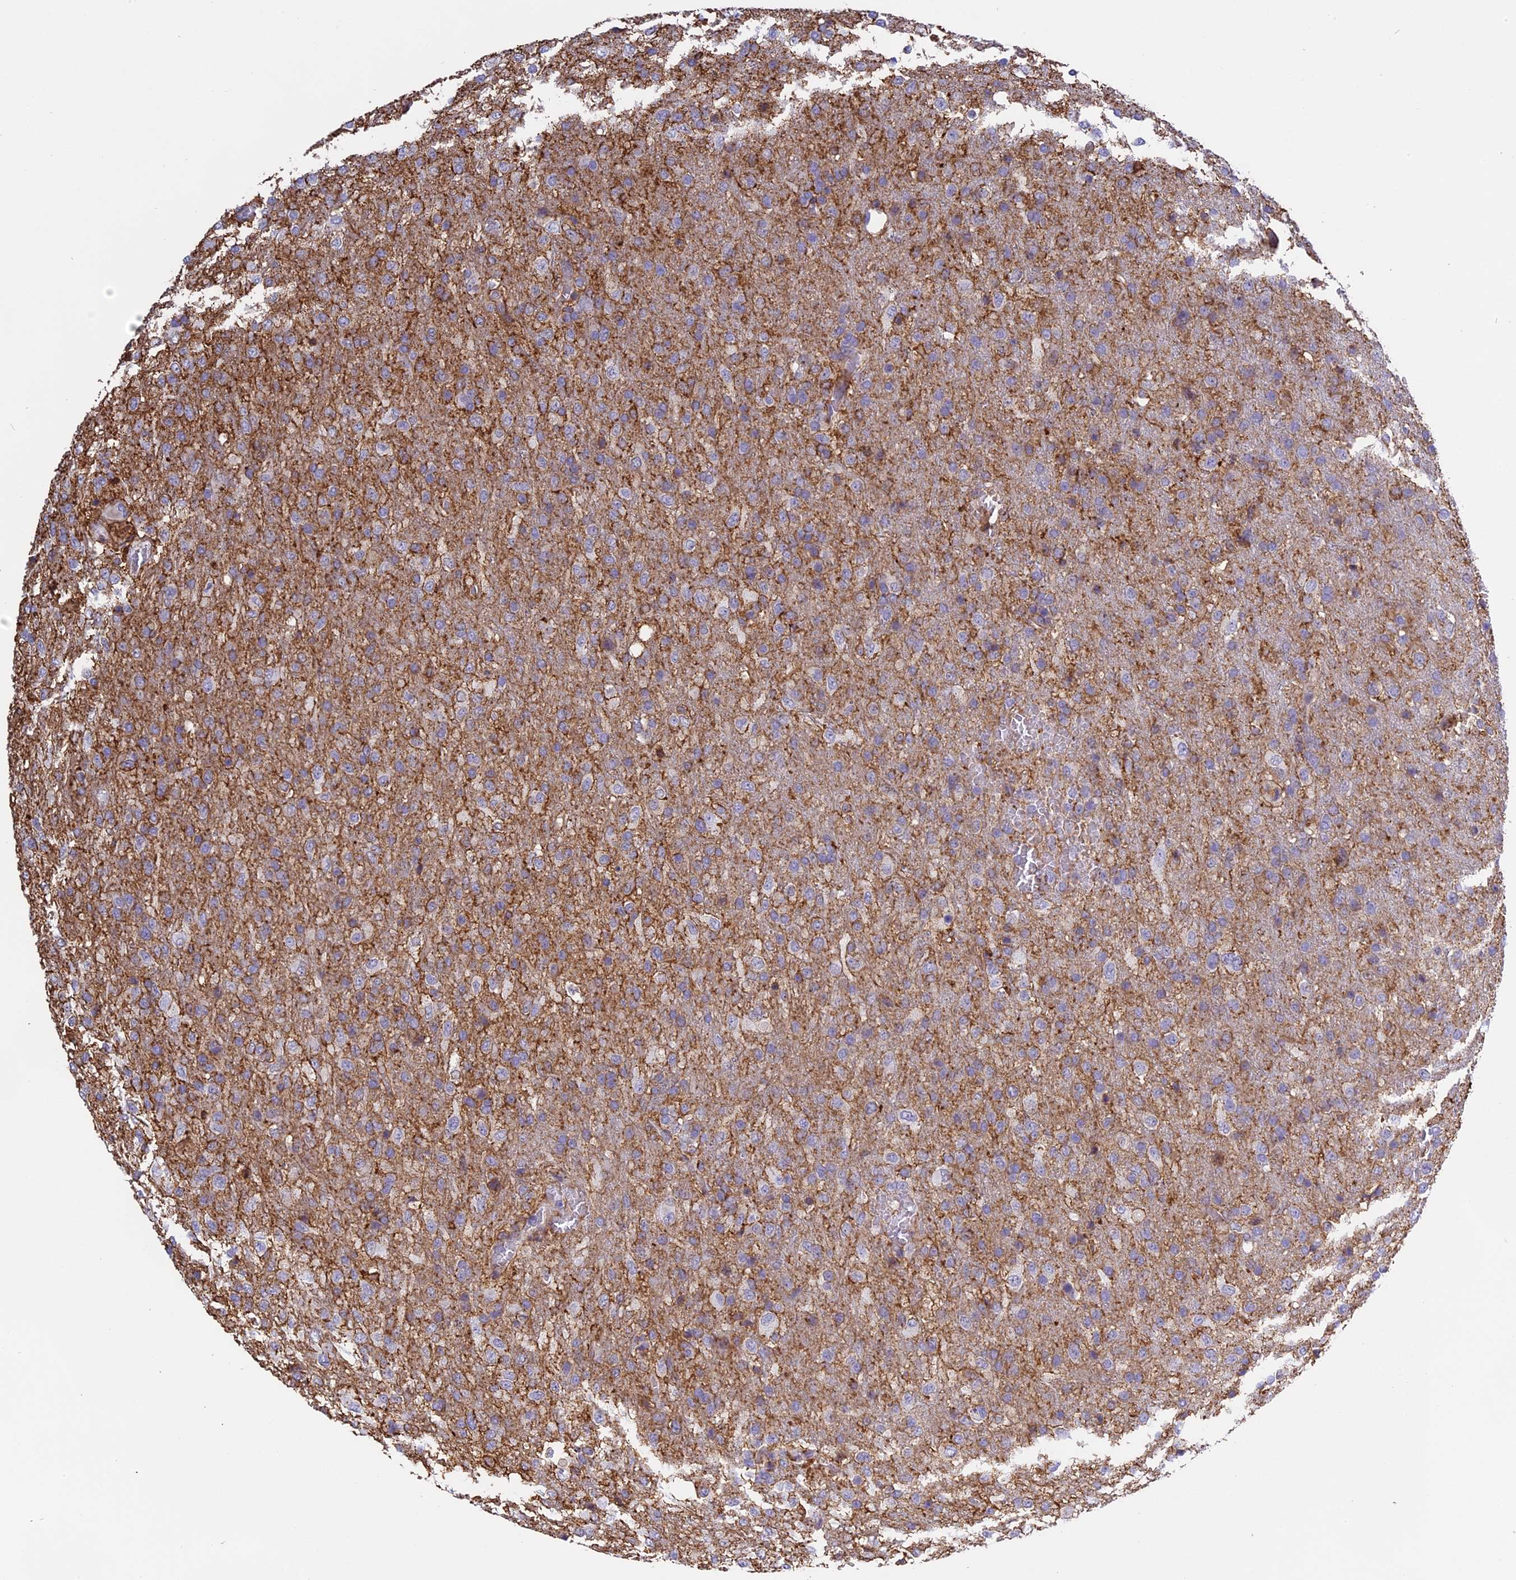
{"staining": {"intensity": "weak", "quantity": "25%-75%", "location": "cytoplasmic/membranous"}, "tissue": "glioma", "cell_type": "Tumor cells", "image_type": "cancer", "snomed": [{"axis": "morphology", "description": "Glioma, malignant, High grade"}, {"axis": "topography", "description": "Brain"}], "caption": "DAB immunohistochemical staining of glioma displays weak cytoplasmic/membranous protein positivity in about 25%-75% of tumor cells.", "gene": "TMEM255B", "patient": {"sex": "female", "age": 74}}